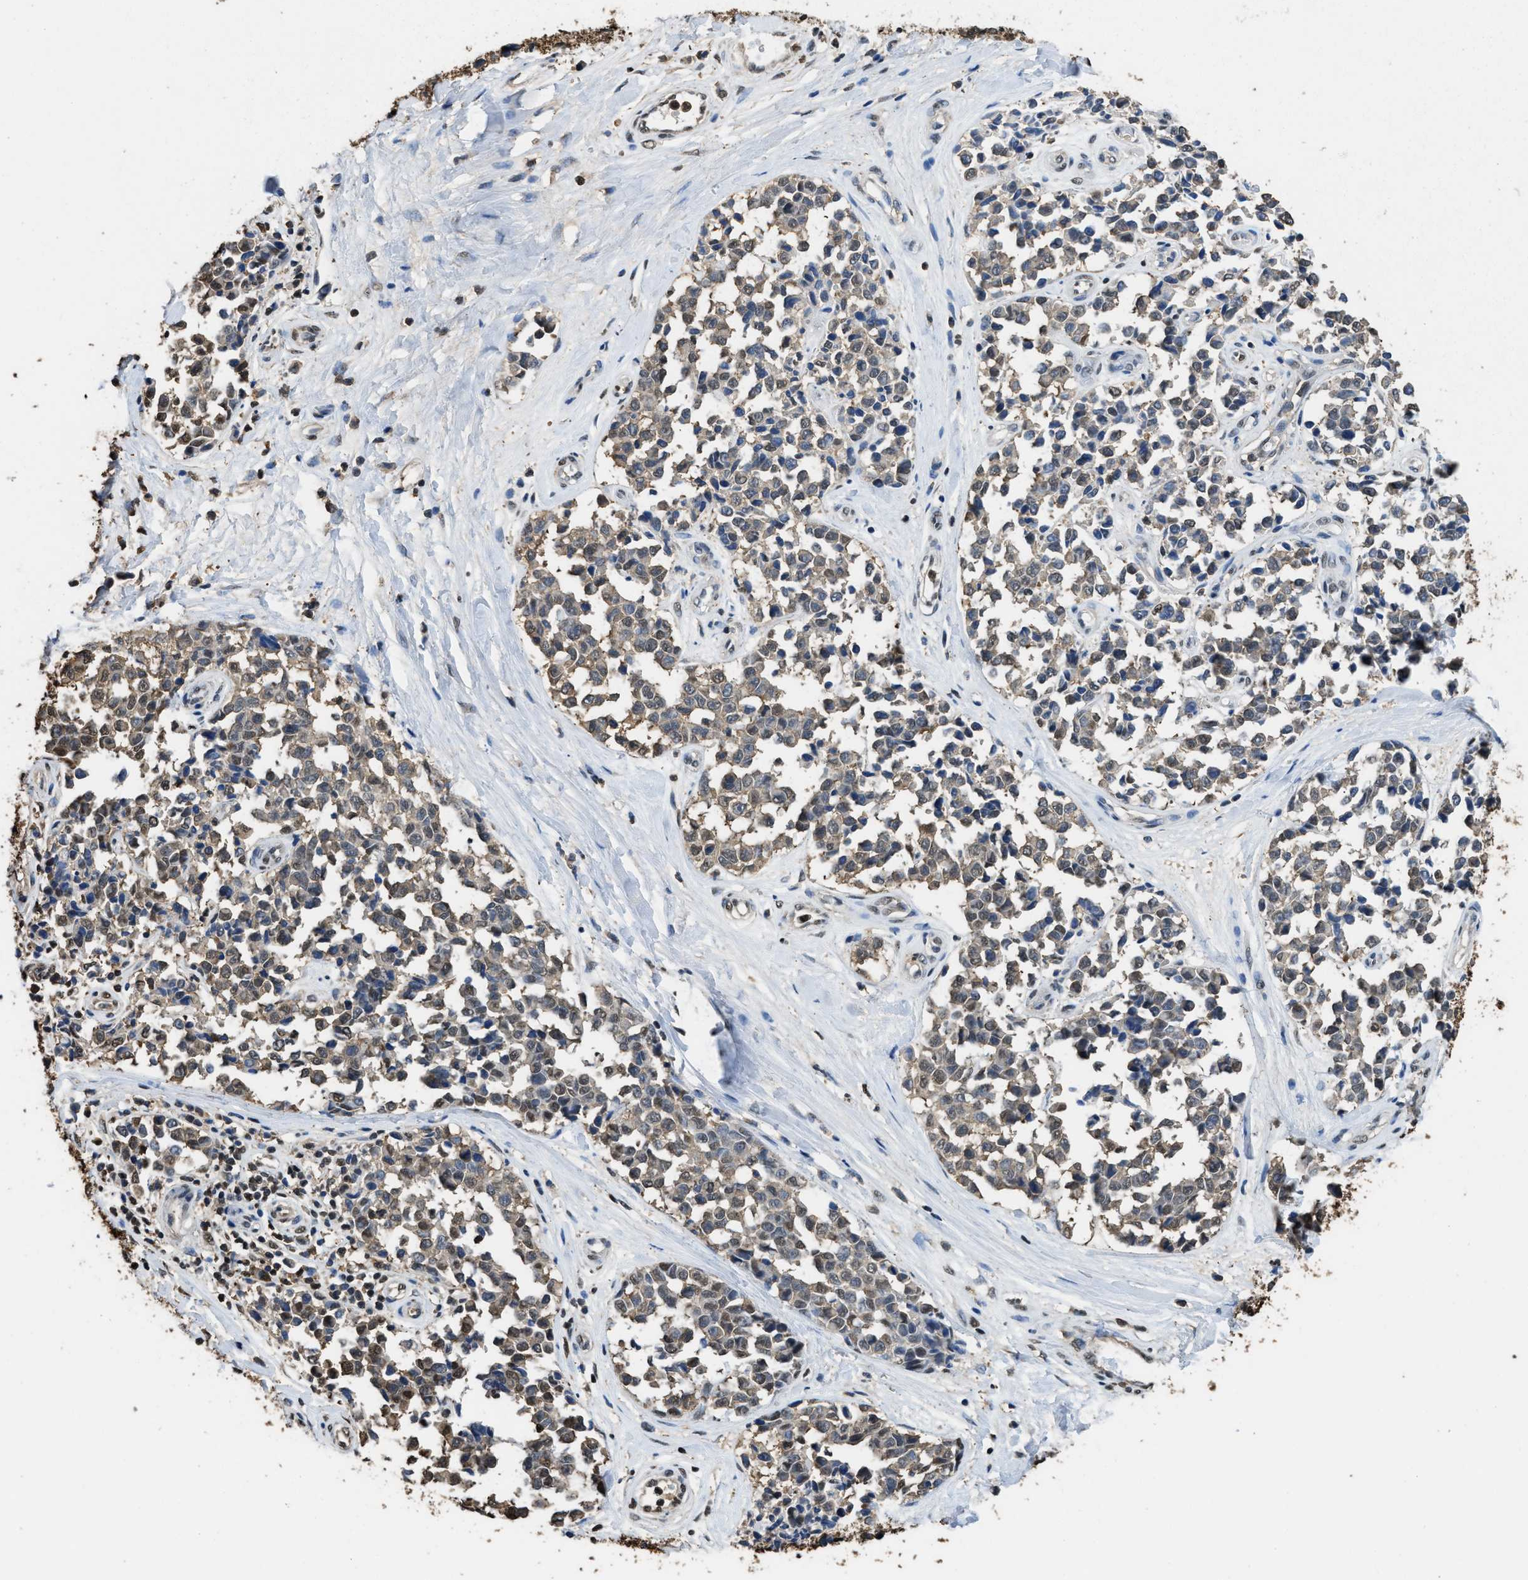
{"staining": {"intensity": "moderate", "quantity": "25%-75%", "location": "cytoplasmic/membranous,nuclear"}, "tissue": "melanoma", "cell_type": "Tumor cells", "image_type": "cancer", "snomed": [{"axis": "morphology", "description": "Malignant melanoma, NOS"}, {"axis": "topography", "description": "Skin"}], "caption": "Moderate cytoplasmic/membranous and nuclear expression for a protein is appreciated in approximately 25%-75% of tumor cells of malignant melanoma using immunohistochemistry.", "gene": "GAPDH", "patient": {"sex": "female", "age": 64}}